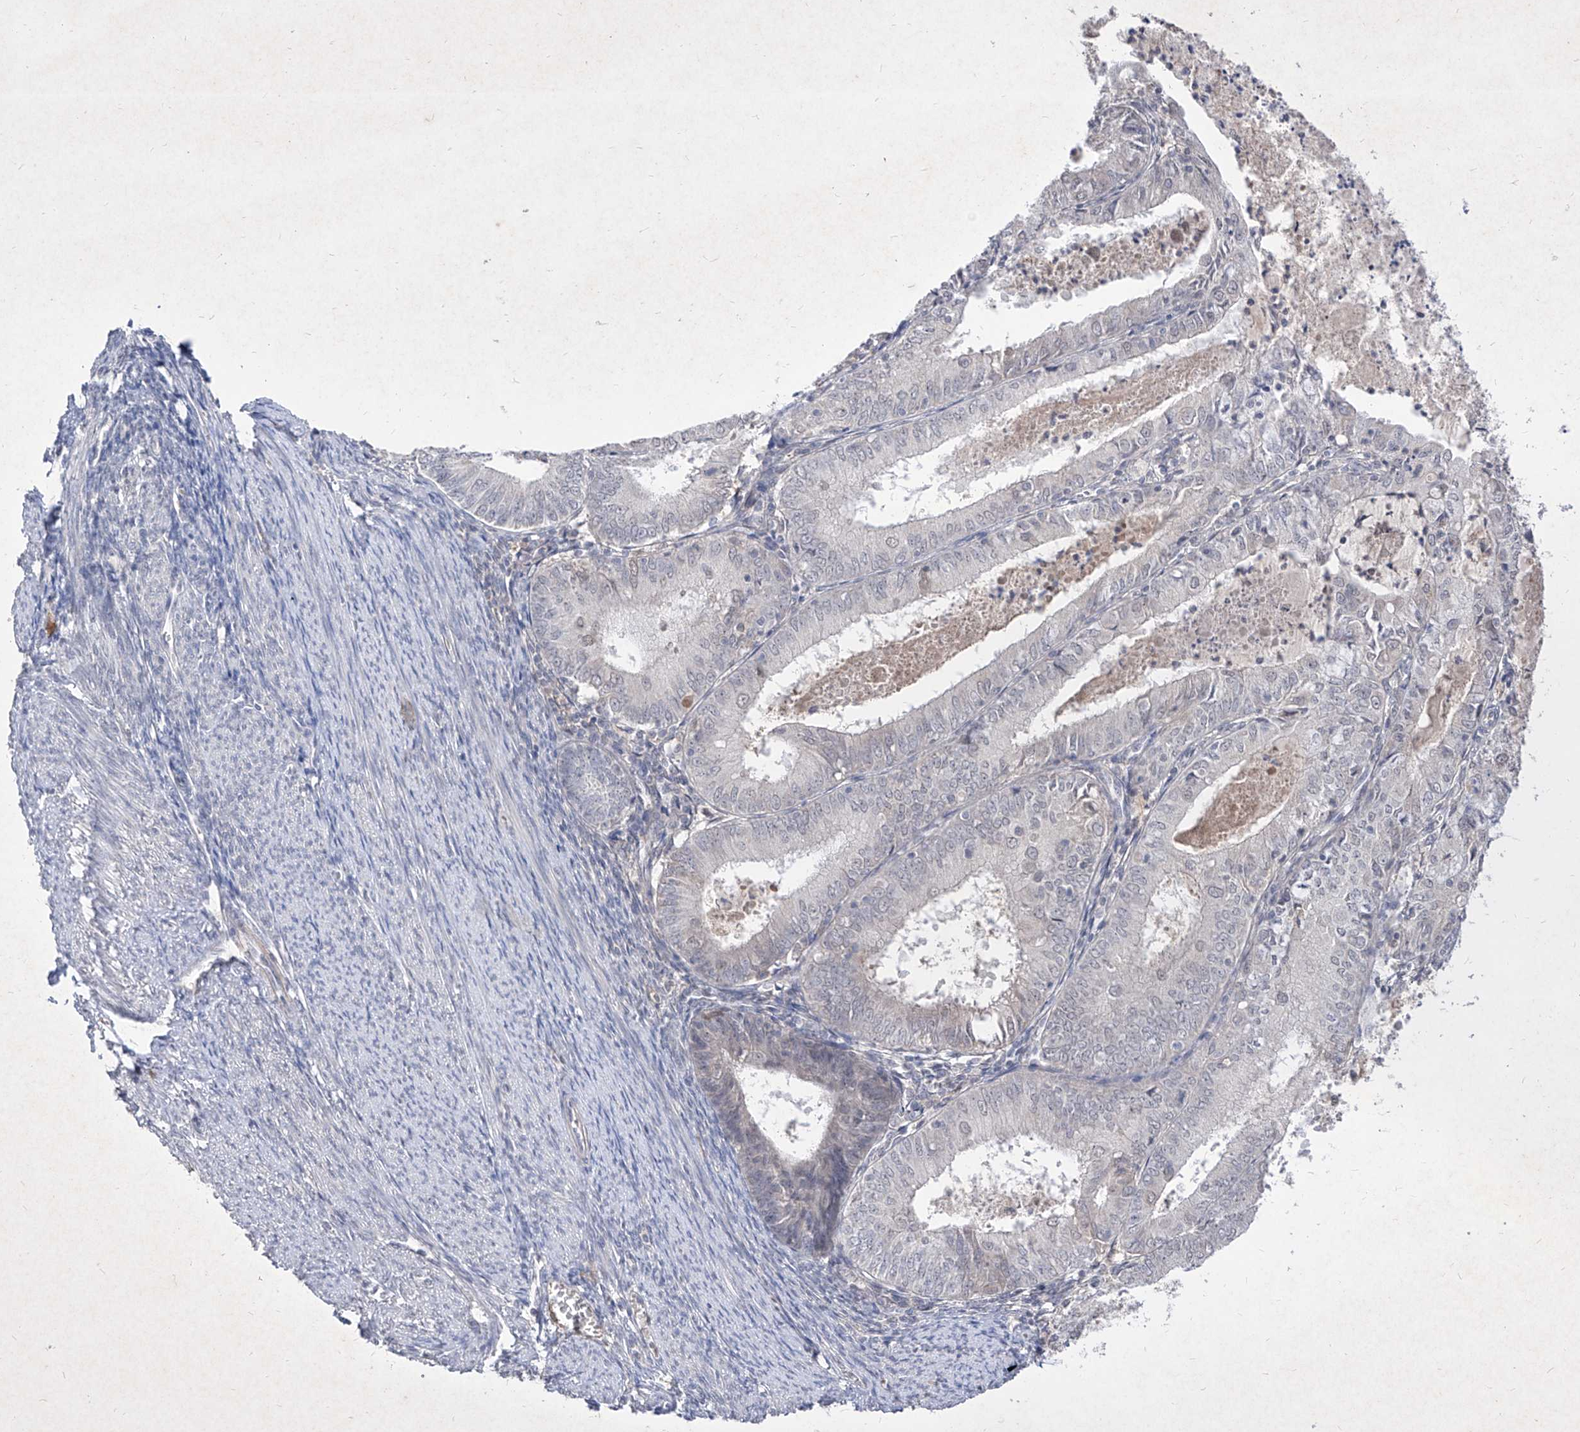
{"staining": {"intensity": "negative", "quantity": "none", "location": "none"}, "tissue": "endometrial cancer", "cell_type": "Tumor cells", "image_type": "cancer", "snomed": [{"axis": "morphology", "description": "Adenocarcinoma, NOS"}, {"axis": "topography", "description": "Endometrium"}], "caption": "Immunohistochemistry (IHC) image of human endometrial cancer stained for a protein (brown), which shows no positivity in tumor cells. The staining is performed using DAB brown chromogen with nuclei counter-stained in using hematoxylin.", "gene": "C4A", "patient": {"sex": "female", "age": 57}}